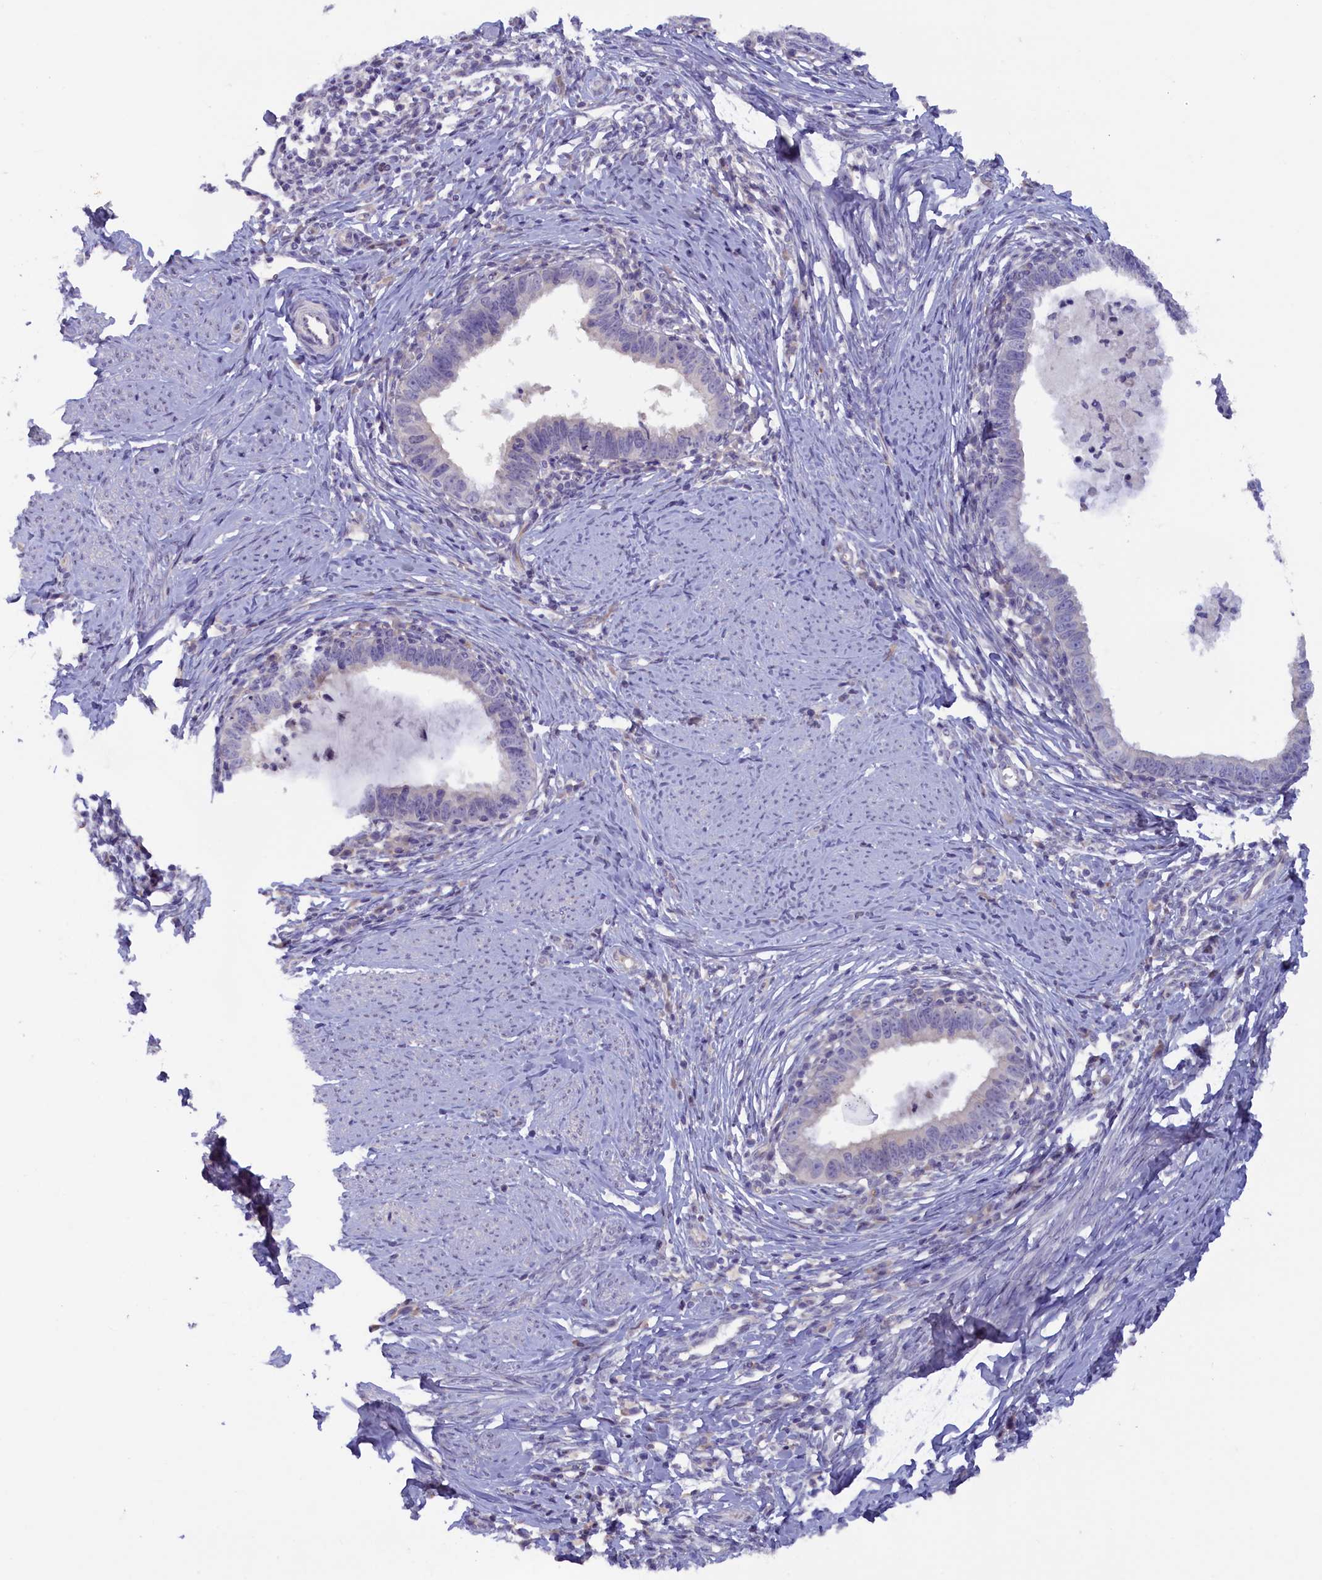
{"staining": {"intensity": "negative", "quantity": "none", "location": "none"}, "tissue": "cervical cancer", "cell_type": "Tumor cells", "image_type": "cancer", "snomed": [{"axis": "morphology", "description": "Adenocarcinoma, NOS"}, {"axis": "topography", "description": "Cervix"}], "caption": "The histopathology image shows no significant positivity in tumor cells of adenocarcinoma (cervical). The staining is performed using DAB brown chromogen with nuclei counter-stained in using hematoxylin.", "gene": "ZSWIM4", "patient": {"sex": "female", "age": 36}}